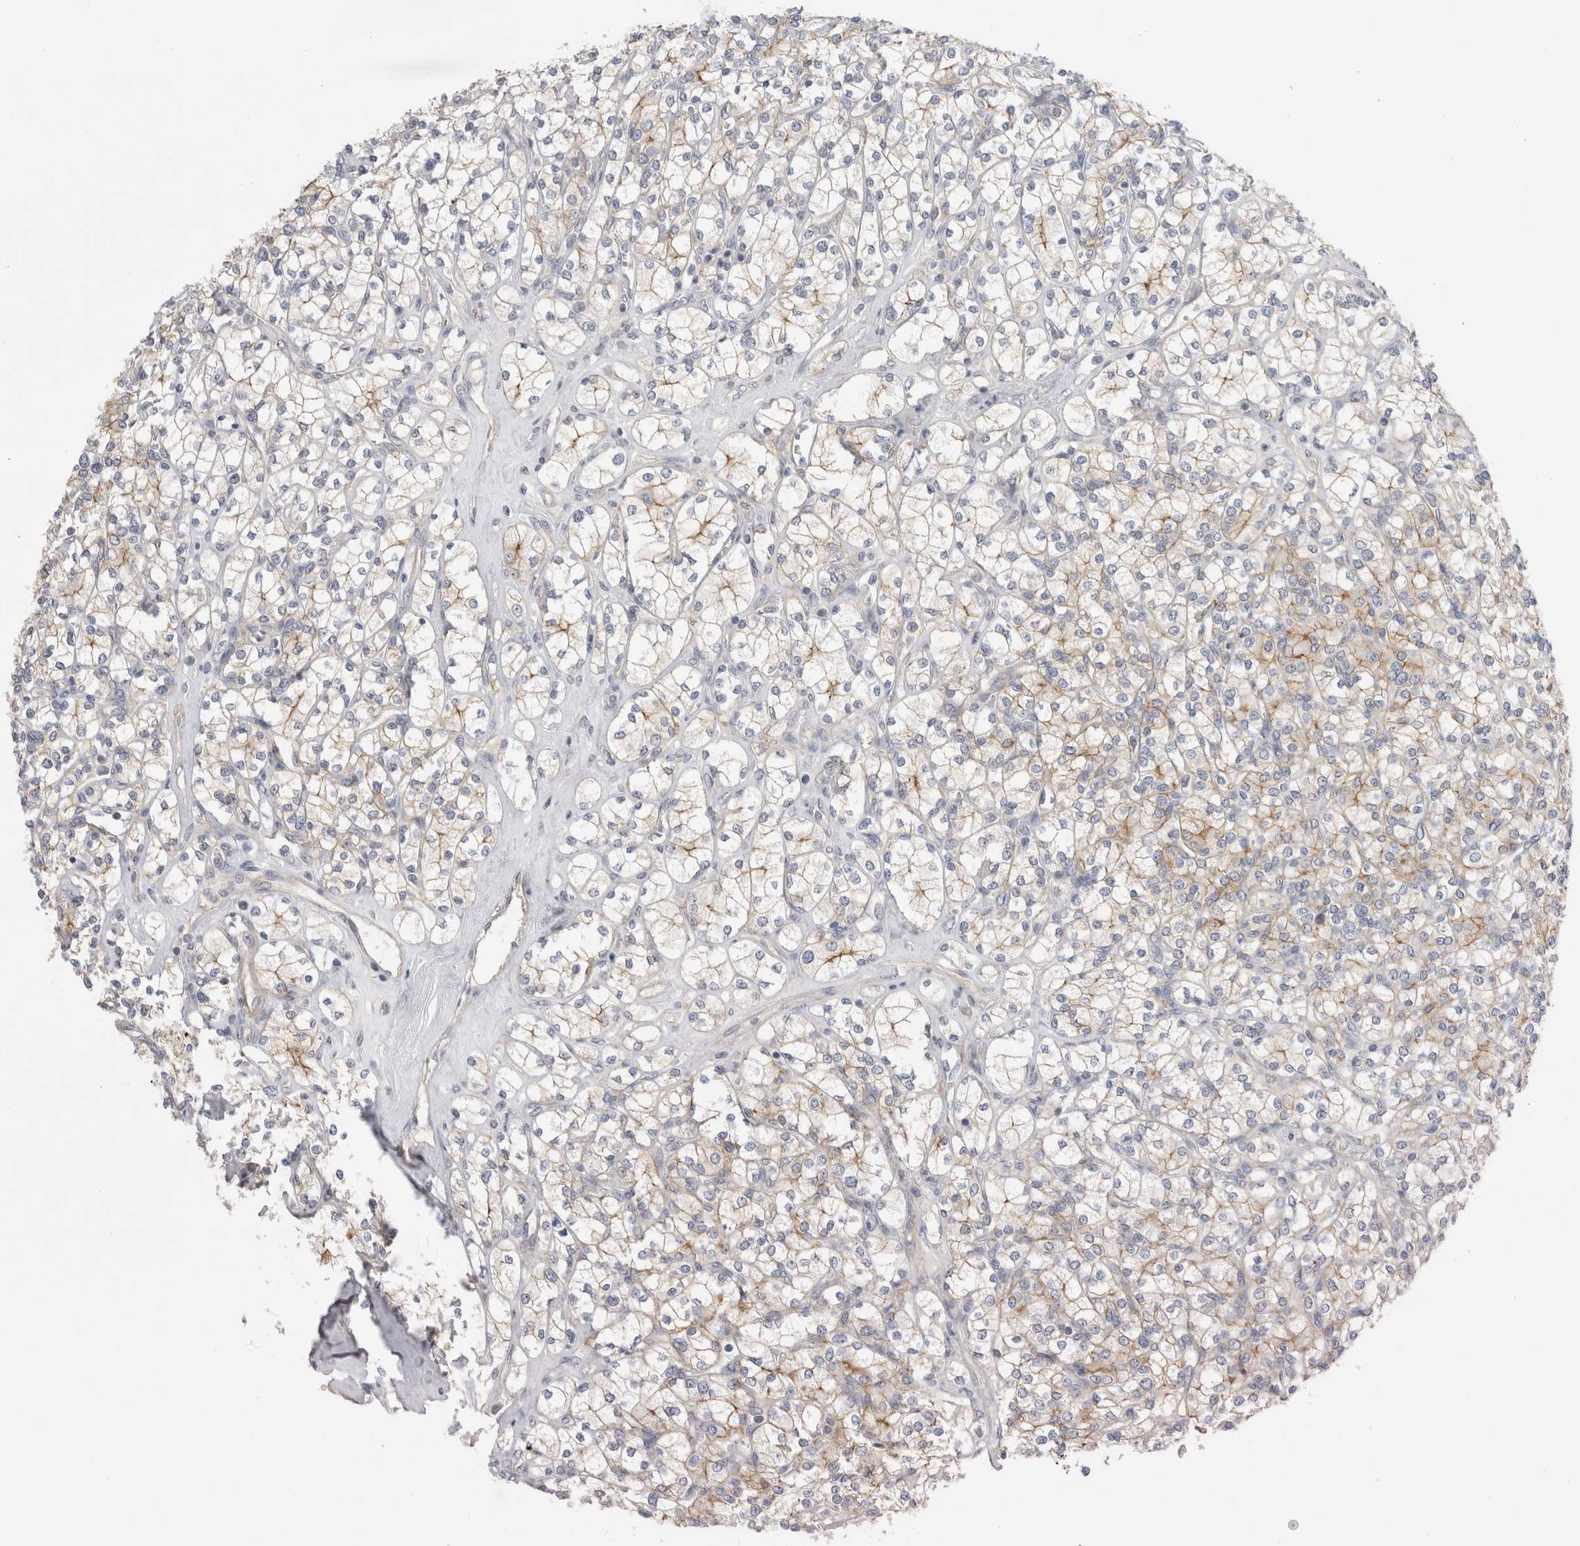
{"staining": {"intensity": "weak", "quantity": ">75%", "location": "cytoplasmic/membranous"}, "tissue": "renal cancer", "cell_type": "Tumor cells", "image_type": "cancer", "snomed": [{"axis": "morphology", "description": "Adenocarcinoma, NOS"}, {"axis": "topography", "description": "Kidney"}], "caption": "A brown stain labels weak cytoplasmic/membranous expression of a protein in human renal cancer tumor cells. (IHC, brightfield microscopy, high magnification).", "gene": "VANGL1", "patient": {"sex": "male", "age": 77}}